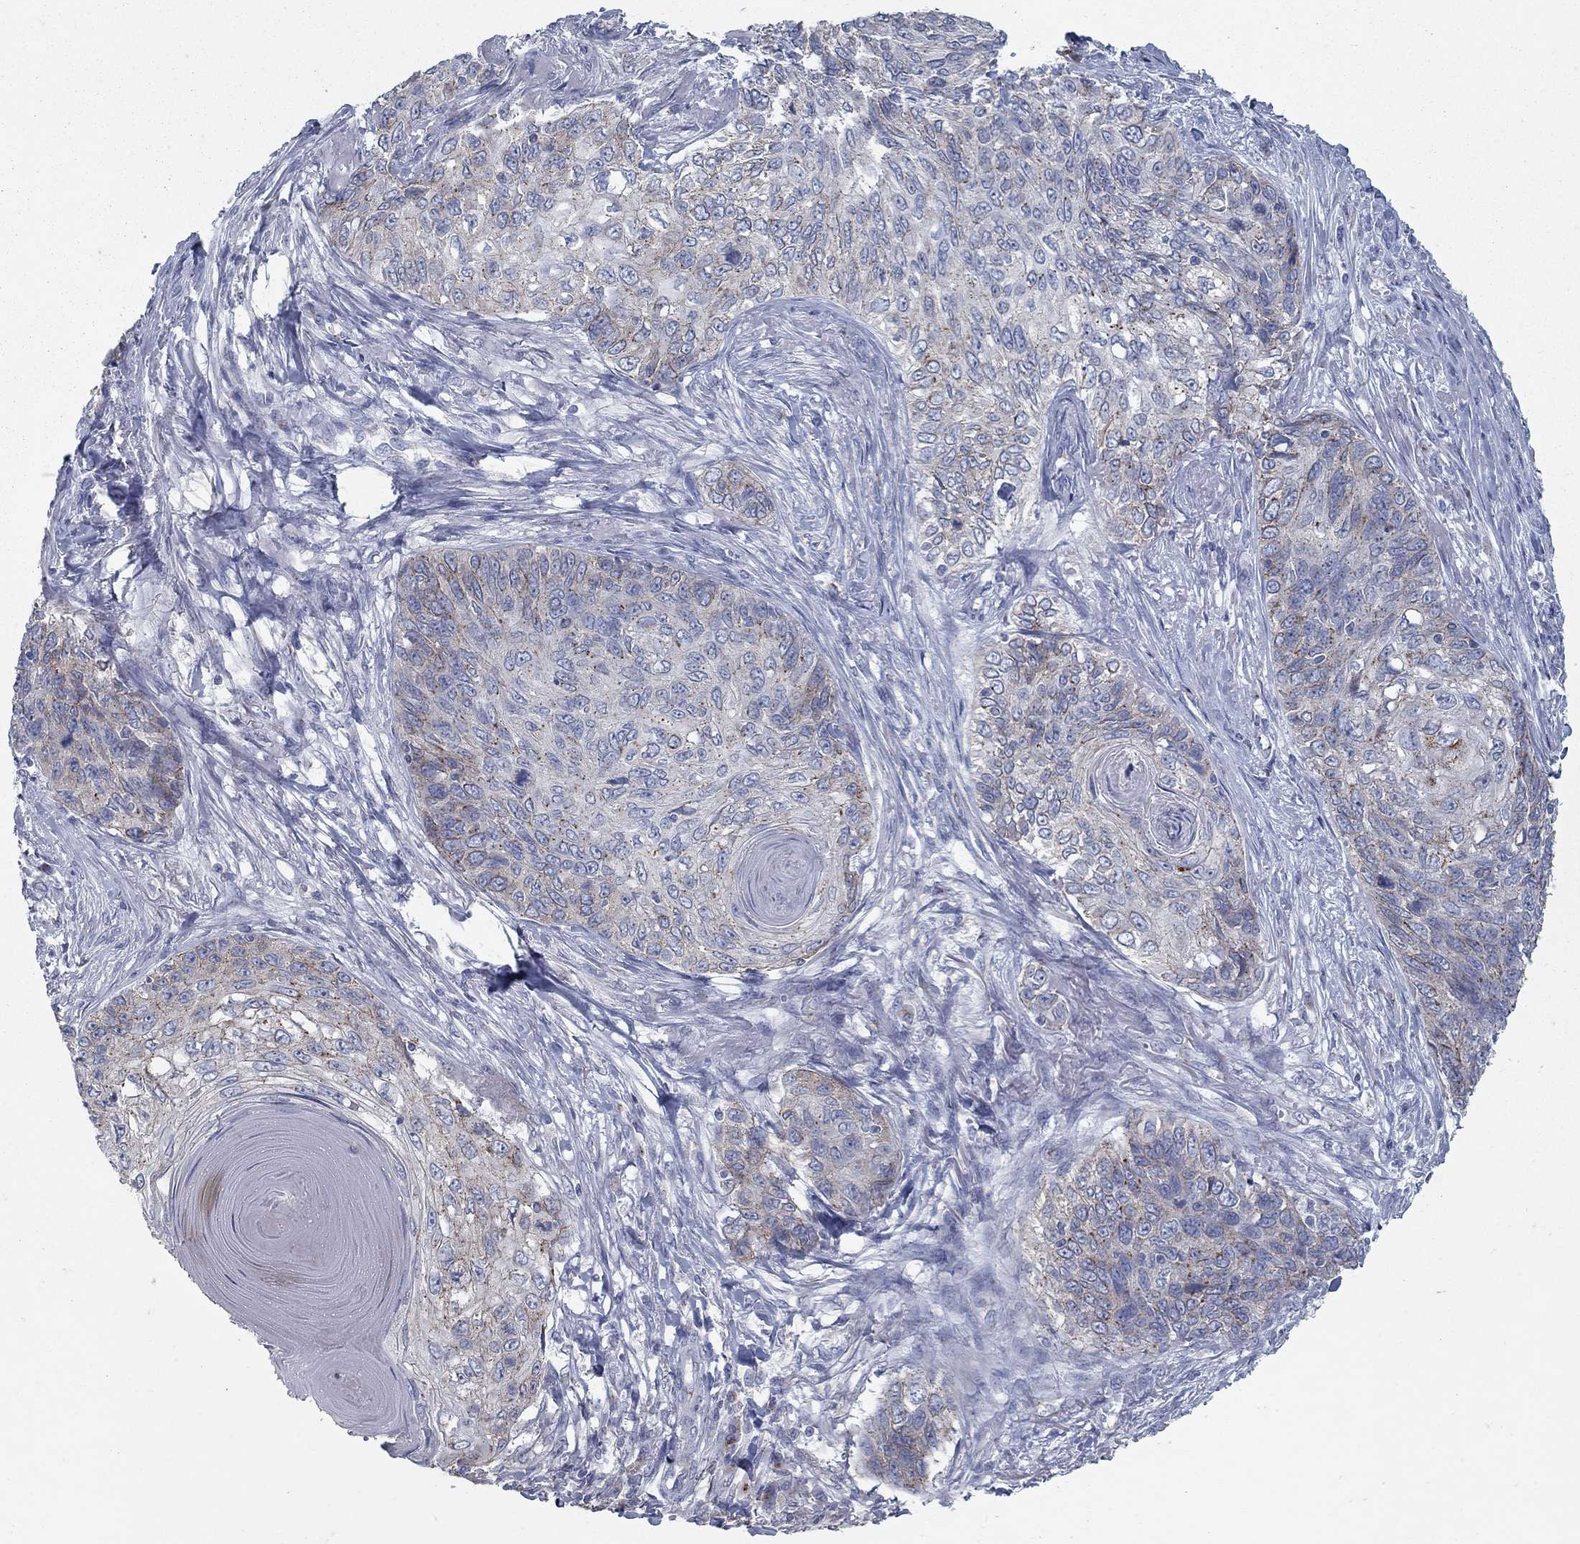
{"staining": {"intensity": "strong", "quantity": "<25%", "location": "cytoplasmic/membranous"}, "tissue": "skin cancer", "cell_type": "Tumor cells", "image_type": "cancer", "snomed": [{"axis": "morphology", "description": "Squamous cell carcinoma, NOS"}, {"axis": "topography", "description": "Skin"}], "caption": "Tumor cells demonstrate strong cytoplasmic/membranous expression in about <25% of cells in skin cancer.", "gene": "KIAA0319L", "patient": {"sex": "male", "age": 92}}